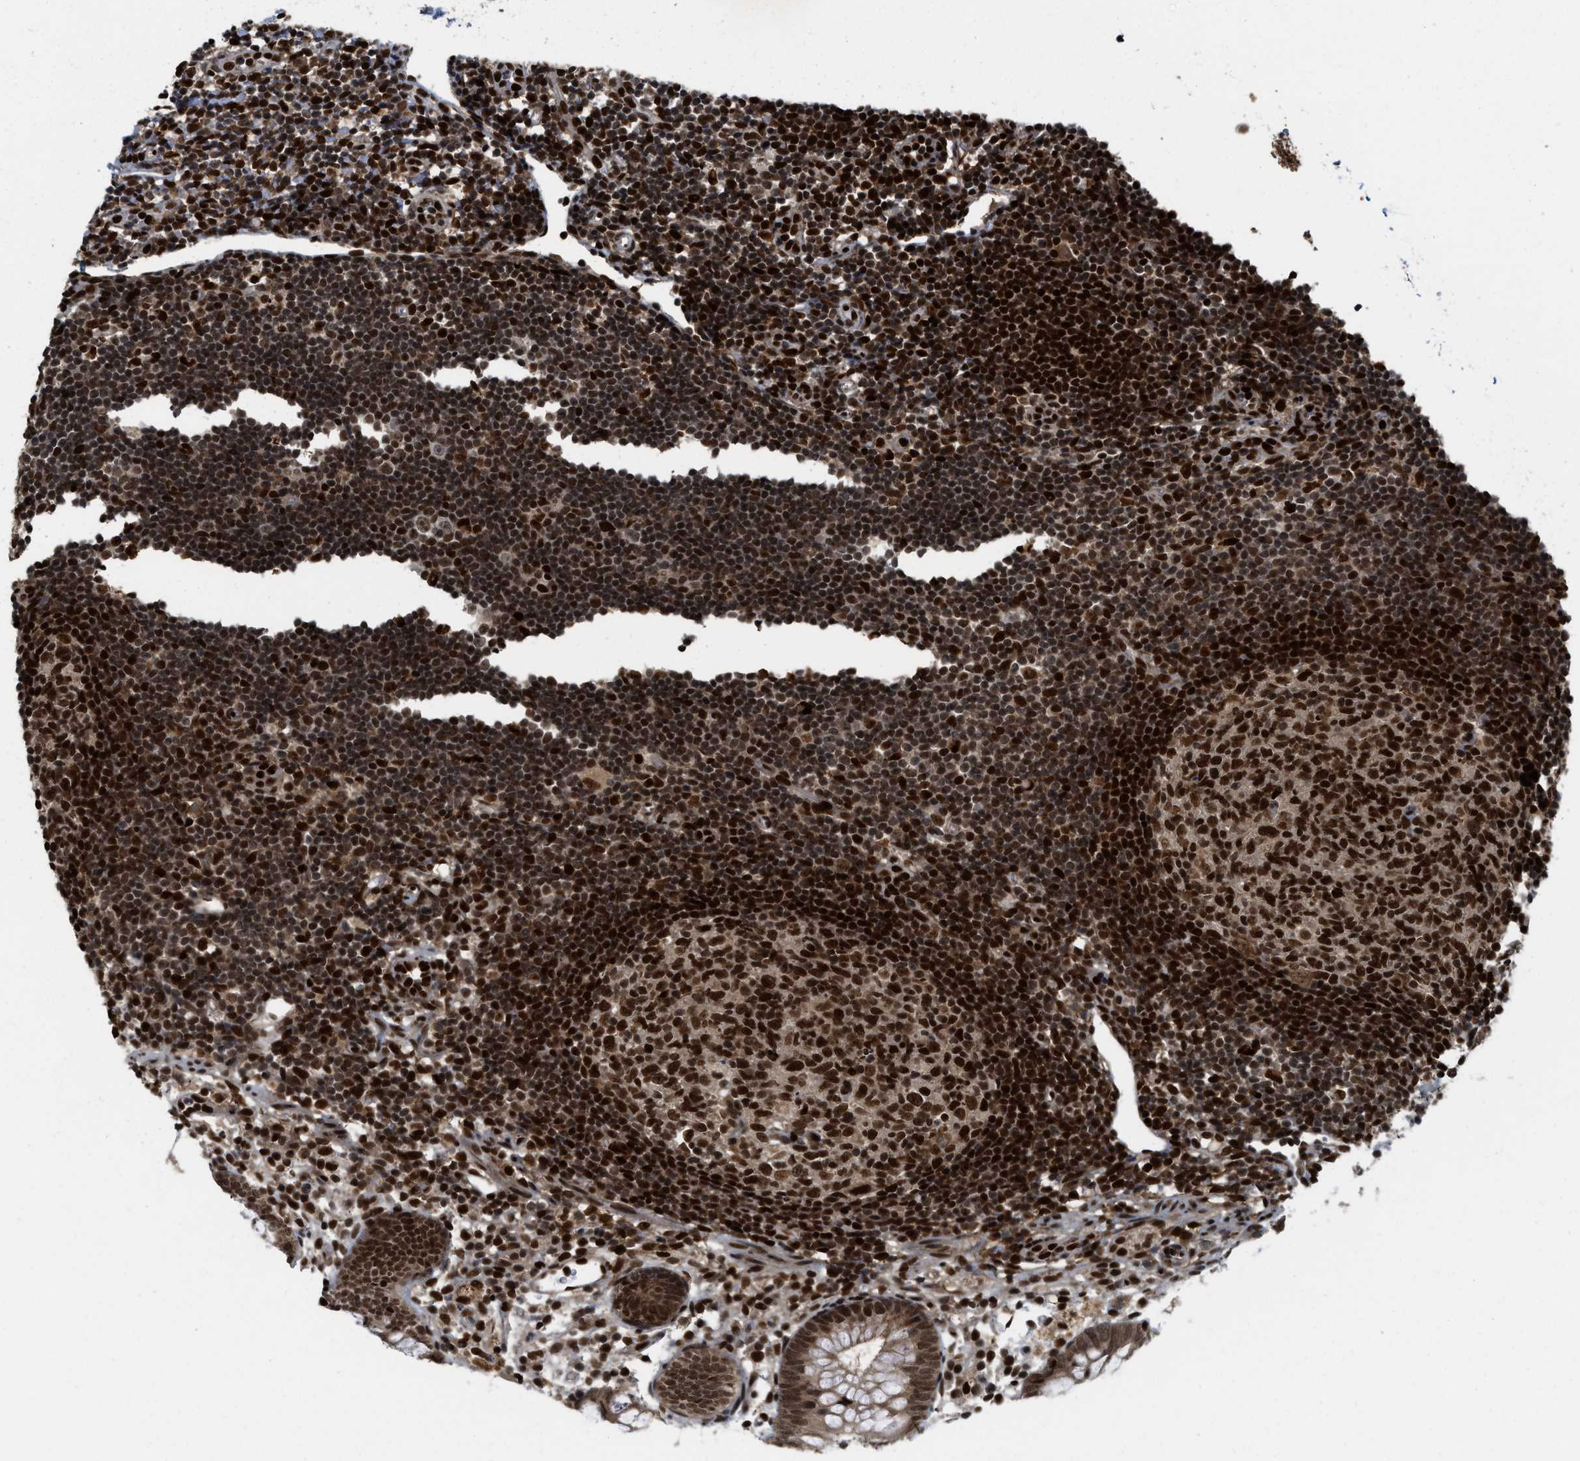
{"staining": {"intensity": "moderate", "quantity": "25%-75%", "location": "nuclear"}, "tissue": "appendix", "cell_type": "Glandular cells", "image_type": "normal", "snomed": [{"axis": "morphology", "description": "Normal tissue, NOS"}, {"axis": "topography", "description": "Appendix"}], "caption": "High-magnification brightfield microscopy of normal appendix stained with DAB (3,3'-diaminobenzidine) (brown) and counterstained with hematoxylin (blue). glandular cells exhibit moderate nuclear staining is identified in approximately25%-75% of cells. (brown staining indicates protein expression, while blue staining denotes nuclei).", "gene": "RFX5", "patient": {"sex": "female", "age": 20}}